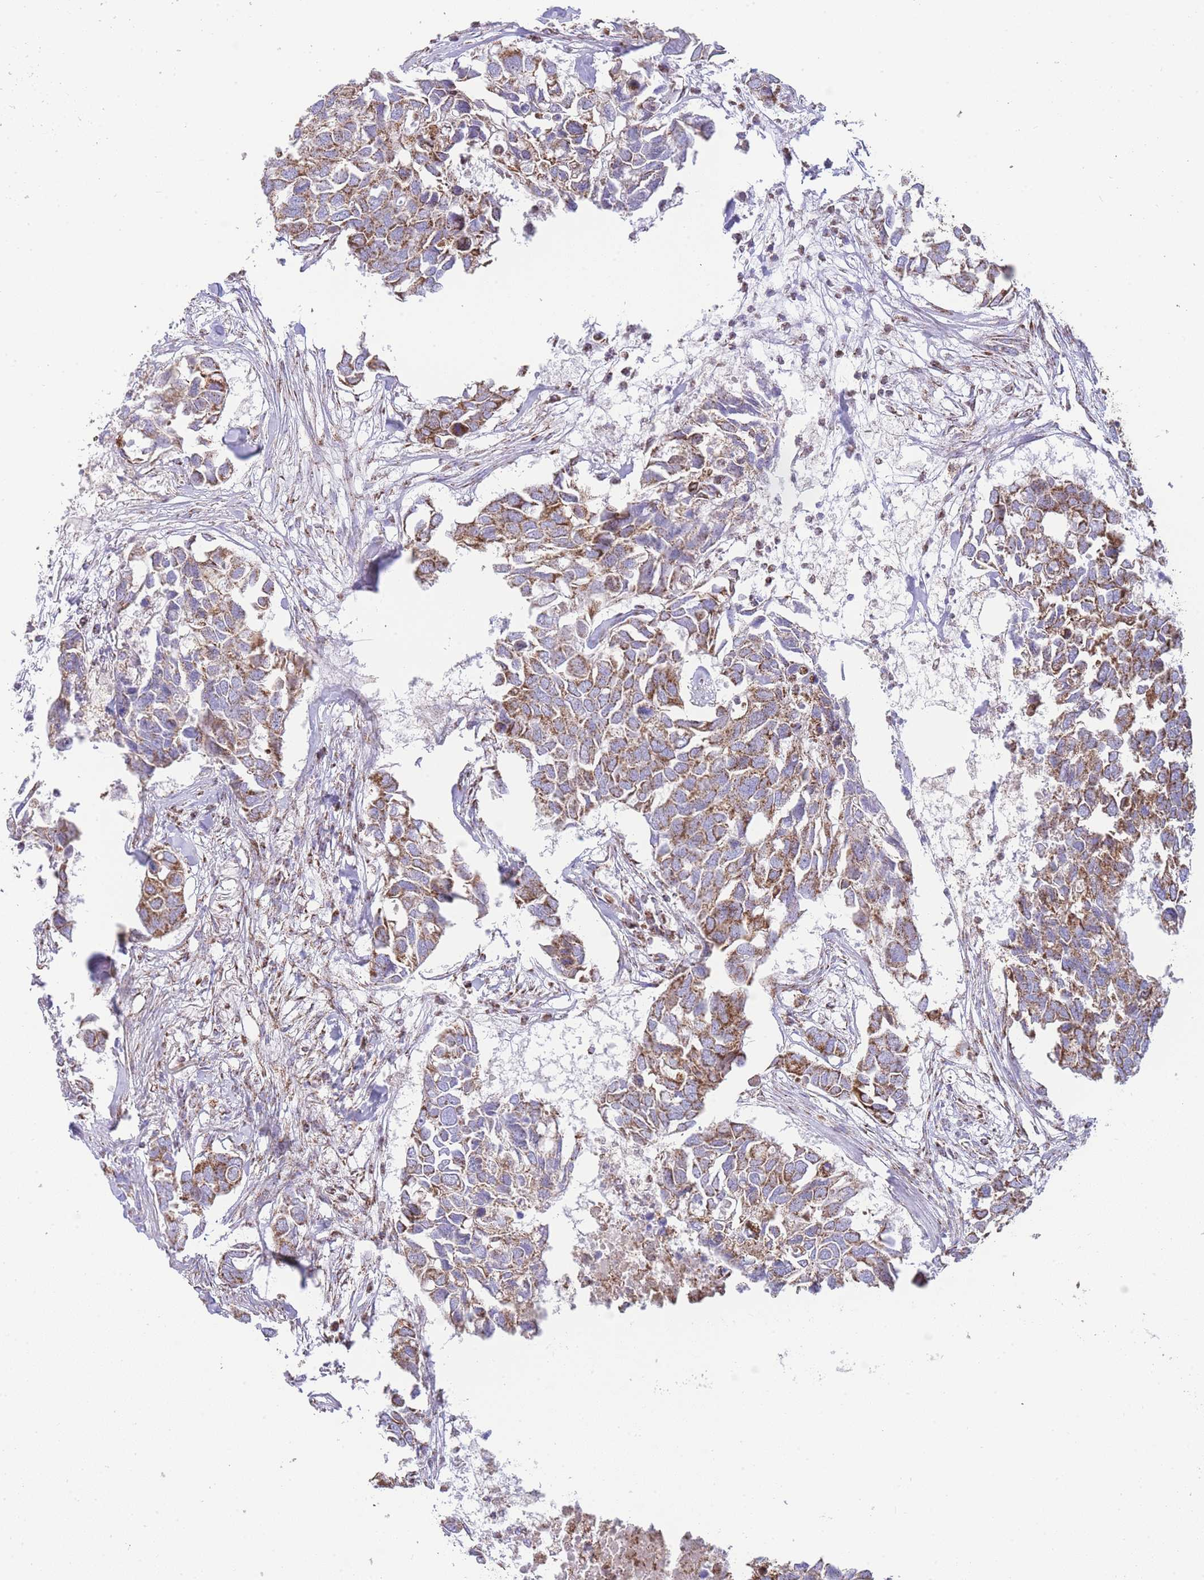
{"staining": {"intensity": "moderate", "quantity": ">75%", "location": "cytoplasmic/membranous"}, "tissue": "breast cancer", "cell_type": "Tumor cells", "image_type": "cancer", "snomed": [{"axis": "morphology", "description": "Duct carcinoma"}, {"axis": "topography", "description": "Breast"}], "caption": "Immunohistochemistry of human intraductal carcinoma (breast) exhibits medium levels of moderate cytoplasmic/membranous expression in about >75% of tumor cells.", "gene": "GSTM1", "patient": {"sex": "female", "age": 83}}